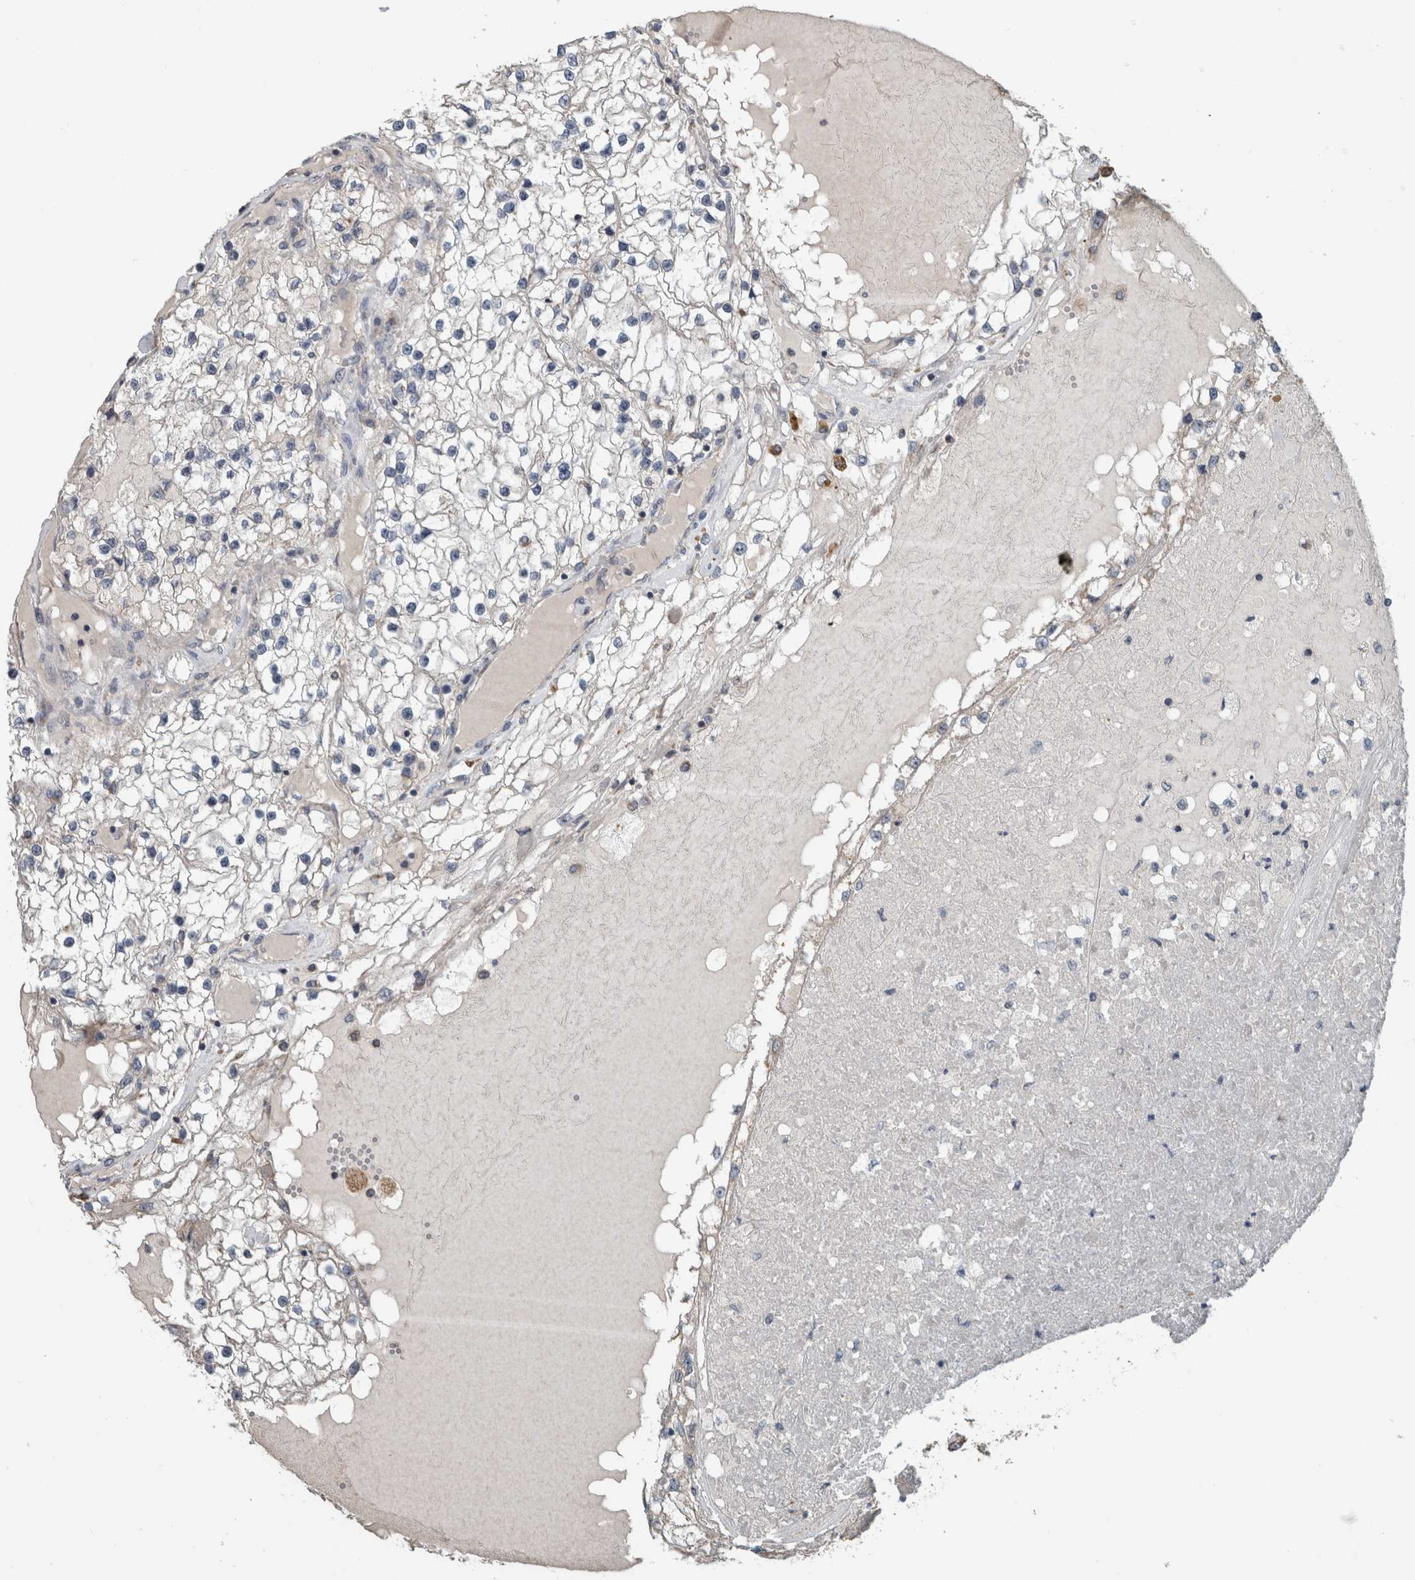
{"staining": {"intensity": "negative", "quantity": "none", "location": "none"}, "tissue": "renal cancer", "cell_type": "Tumor cells", "image_type": "cancer", "snomed": [{"axis": "morphology", "description": "Adenocarcinoma, NOS"}, {"axis": "topography", "description": "Kidney"}], "caption": "The photomicrograph demonstrates no significant expression in tumor cells of renal adenocarcinoma.", "gene": "ARMC1", "patient": {"sex": "male", "age": 68}}